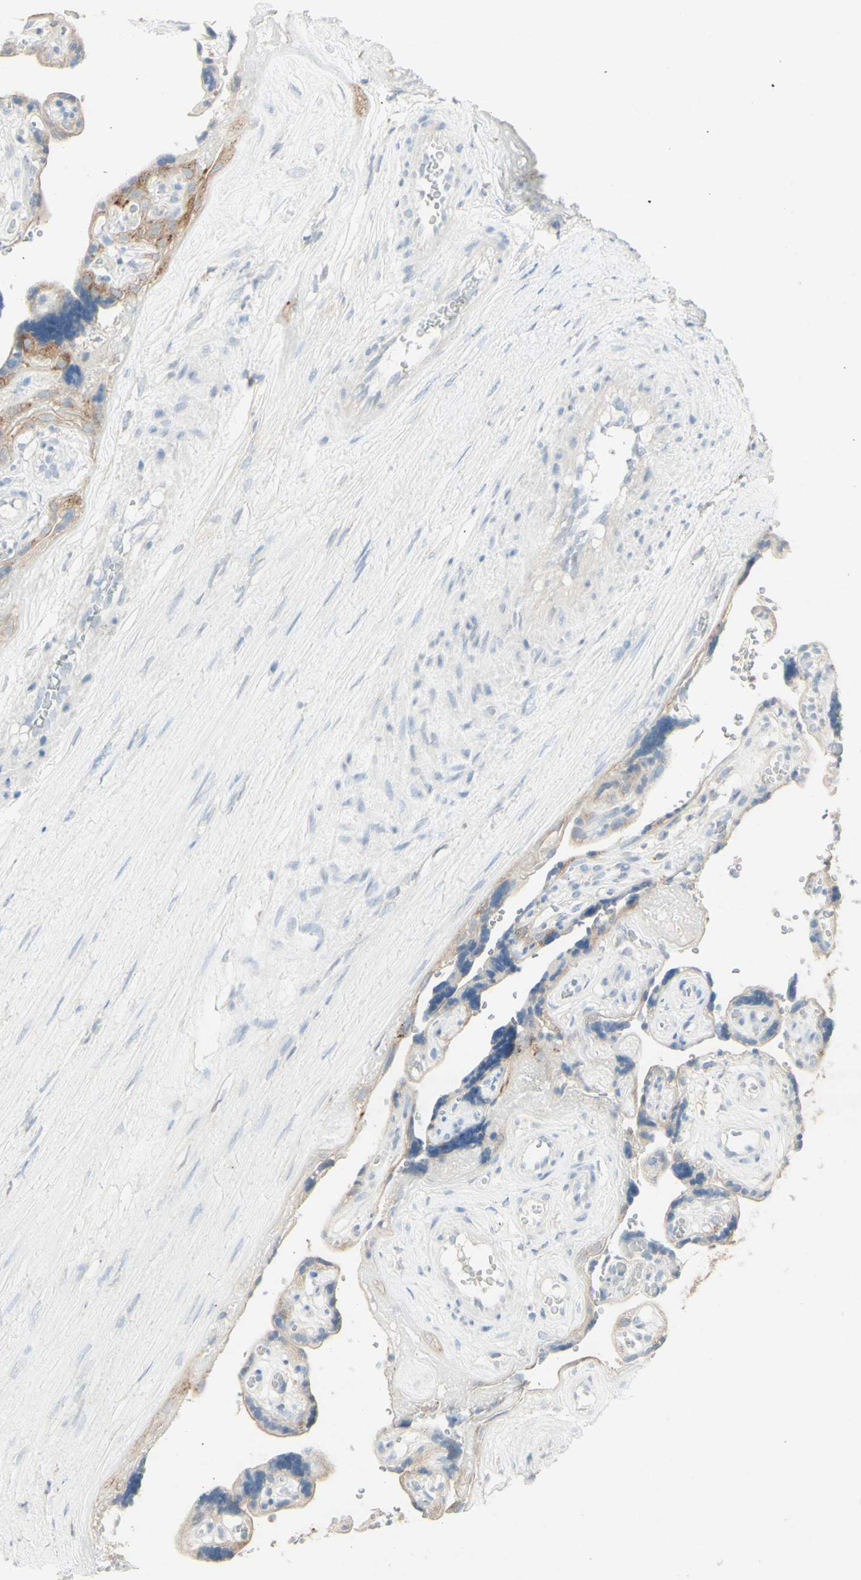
{"staining": {"intensity": "negative", "quantity": "none", "location": "none"}, "tissue": "placenta", "cell_type": "Decidual cells", "image_type": "normal", "snomed": [{"axis": "morphology", "description": "Normal tissue, NOS"}, {"axis": "topography", "description": "Placenta"}], "caption": "An immunohistochemistry (IHC) image of benign placenta is shown. There is no staining in decidual cells of placenta. Nuclei are stained in blue.", "gene": "ATP6V1B1", "patient": {"sex": "female", "age": 30}}